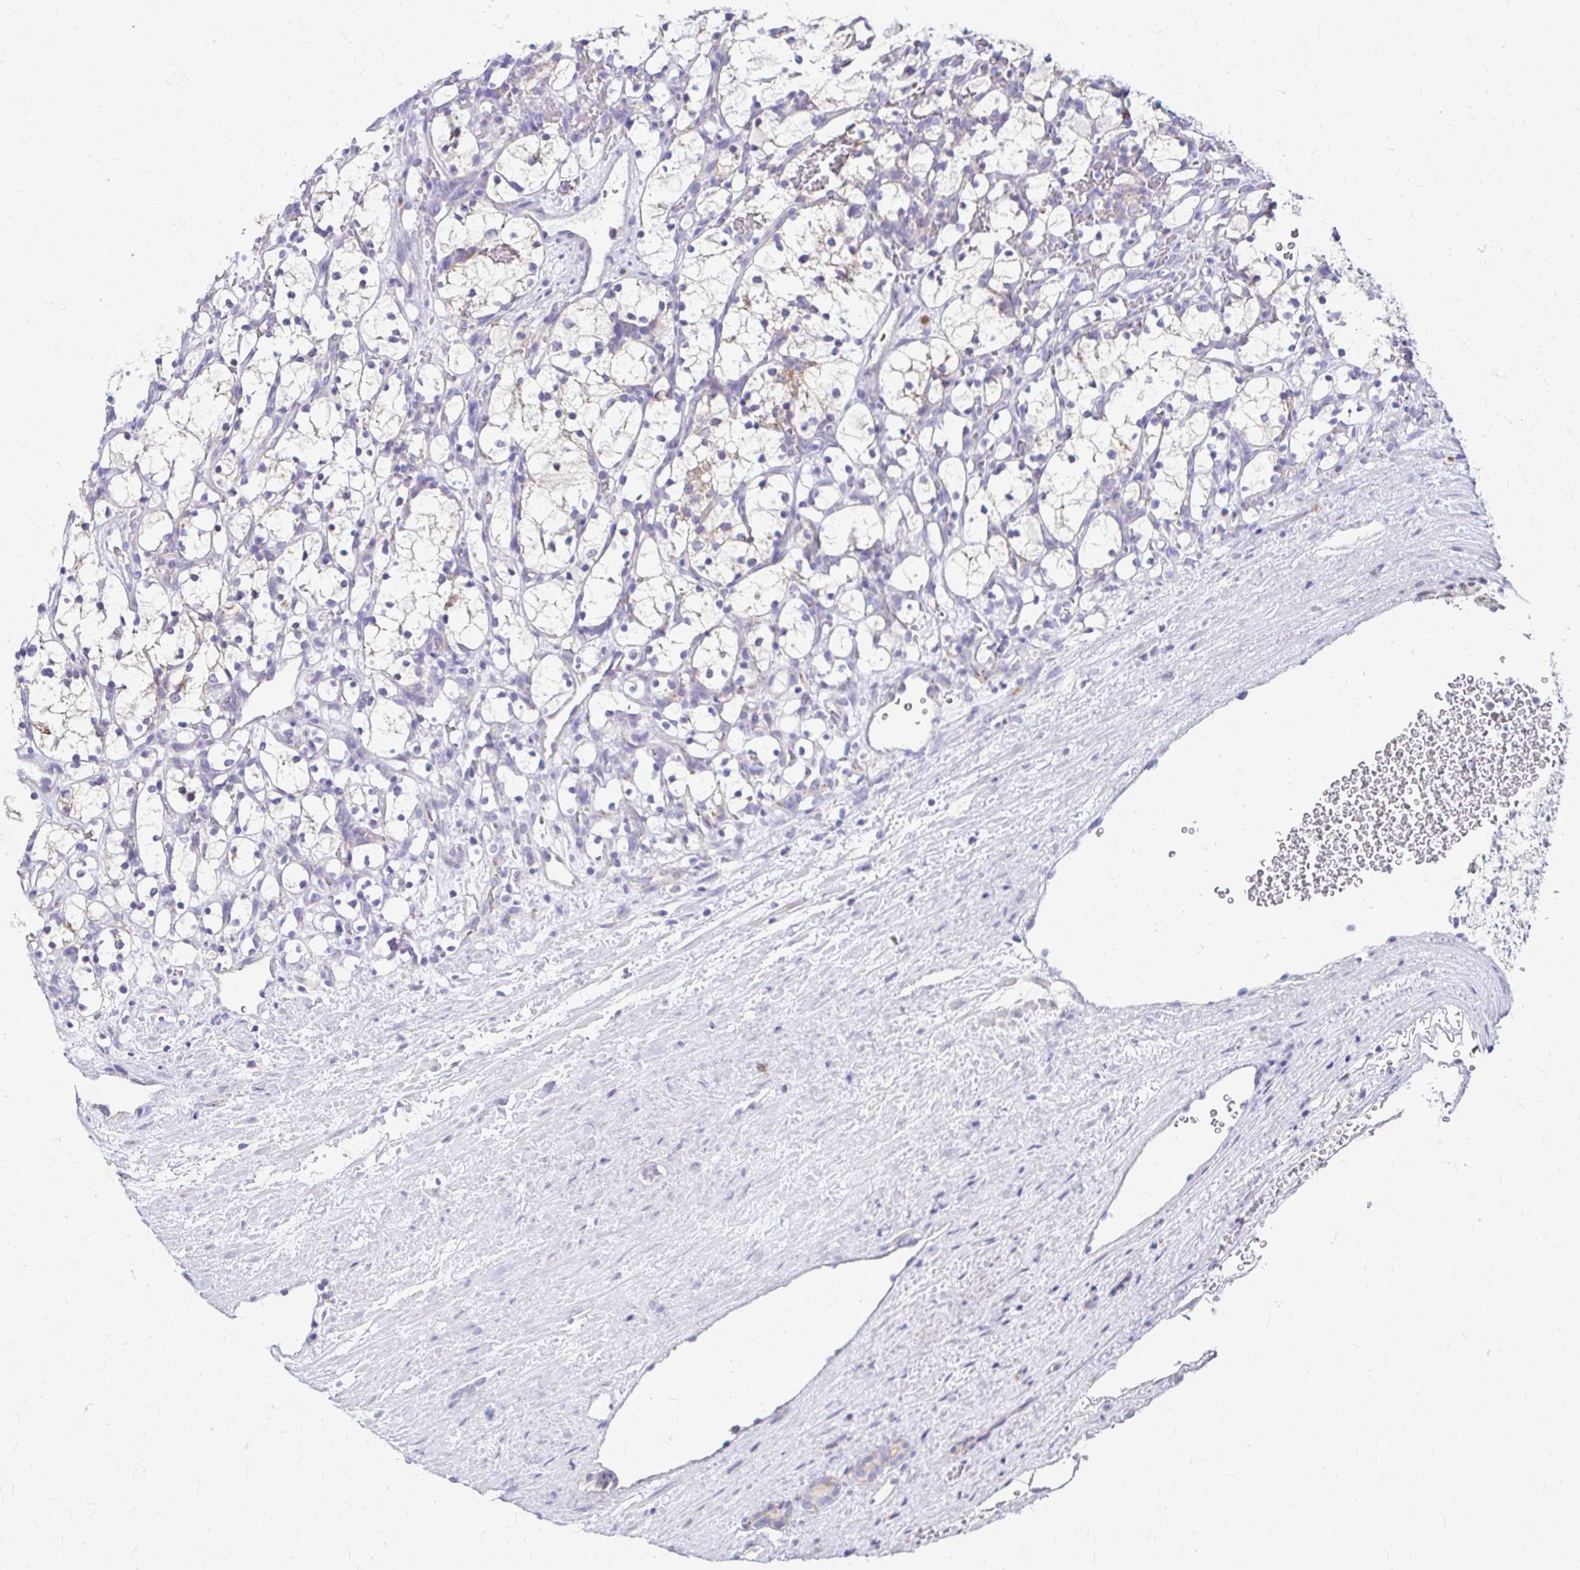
{"staining": {"intensity": "negative", "quantity": "none", "location": "none"}, "tissue": "renal cancer", "cell_type": "Tumor cells", "image_type": "cancer", "snomed": [{"axis": "morphology", "description": "Adenocarcinoma, NOS"}, {"axis": "topography", "description": "Kidney"}], "caption": "Photomicrograph shows no protein expression in tumor cells of renal adenocarcinoma tissue. (DAB (3,3'-diaminobenzidine) immunohistochemistry with hematoxylin counter stain).", "gene": "SAMD13", "patient": {"sex": "female", "age": 69}}